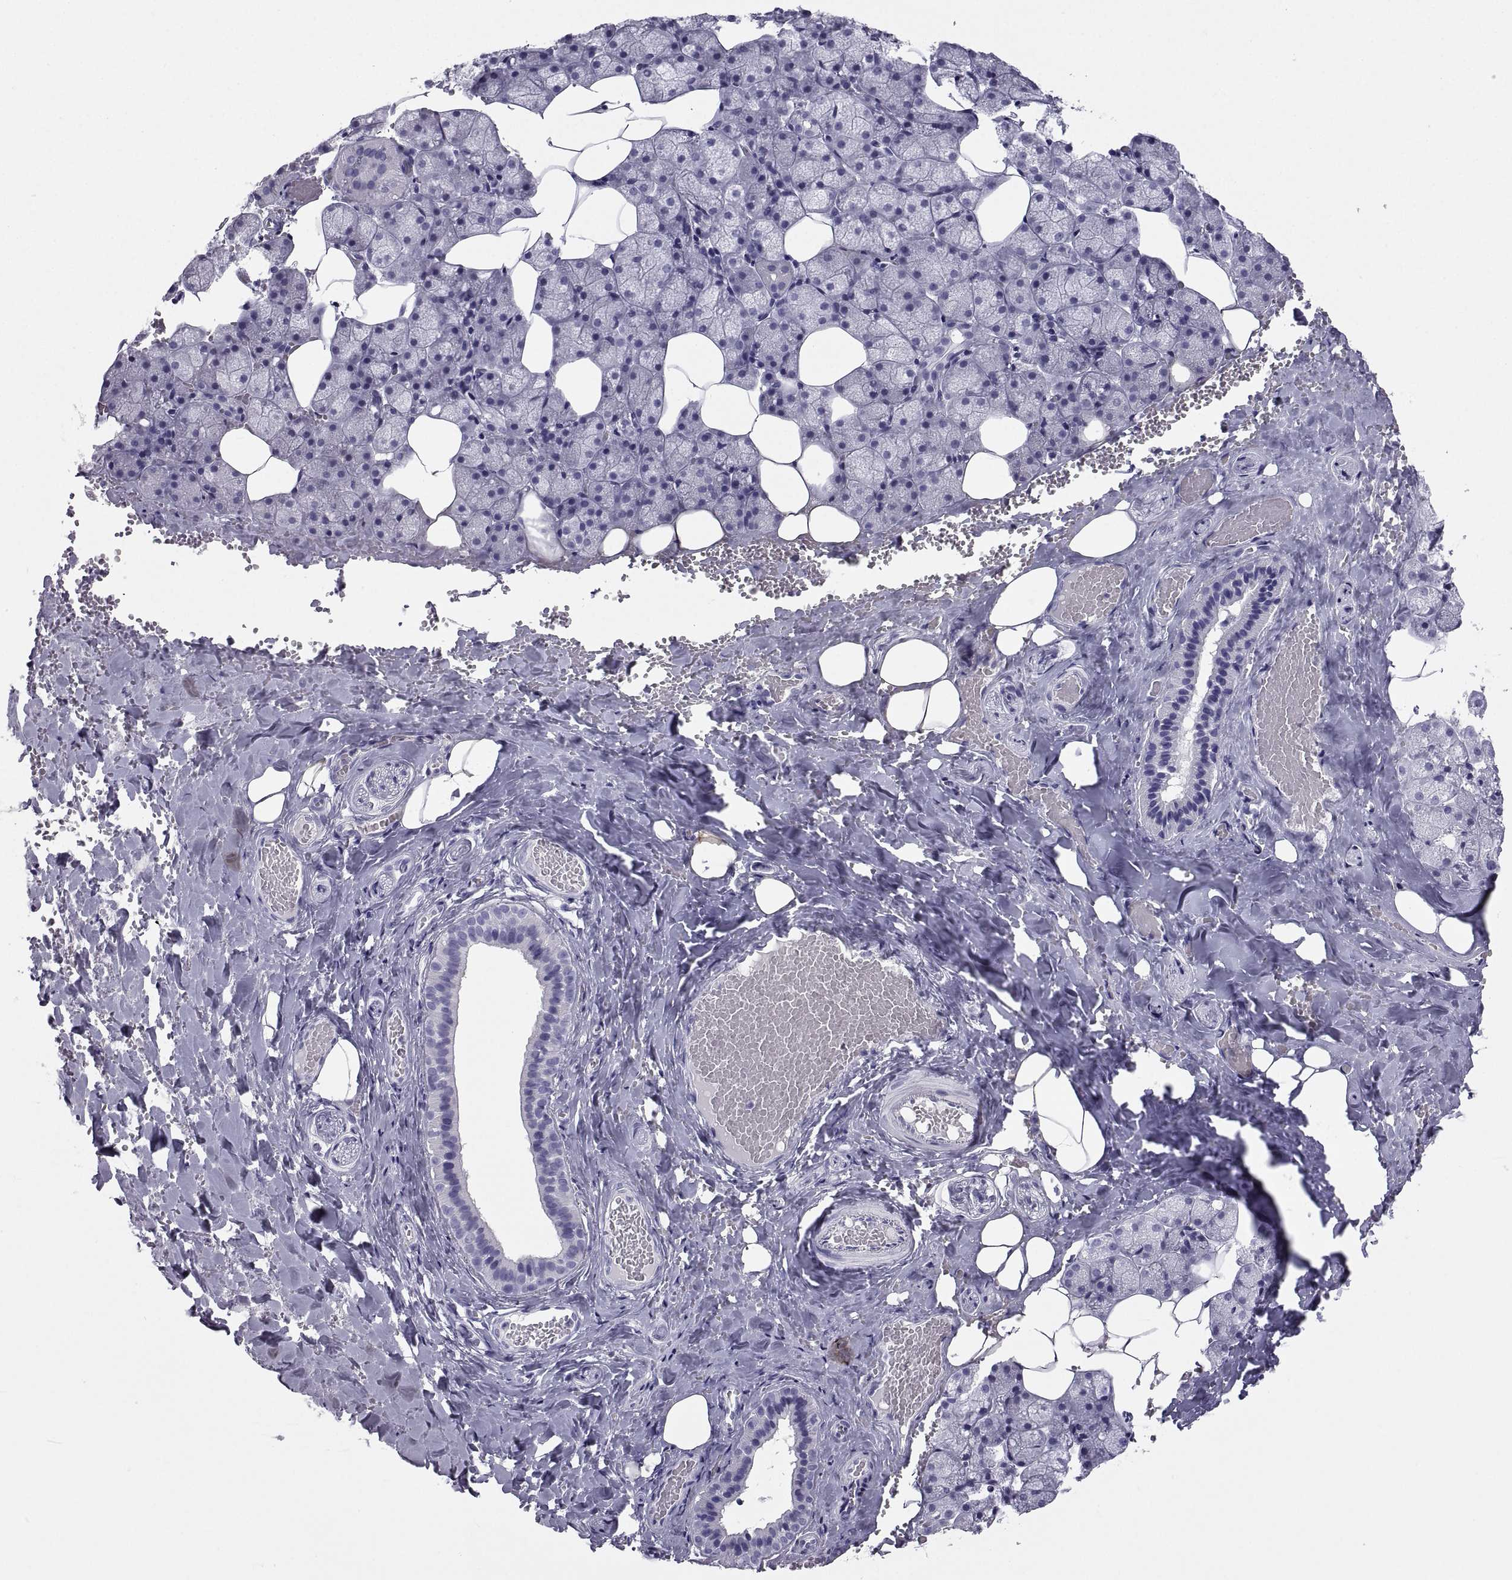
{"staining": {"intensity": "negative", "quantity": "none", "location": "none"}, "tissue": "salivary gland", "cell_type": "Glandular cells", "image_type": "normal", "snomed": [{"axis": "morphology", "description": "Normal tissue, NOS"}, {"axis": "topography", "description": "Salivary gland"}], "caption": "This is an immunohistochemistry (IHC) photomicrograph of unremarkable human salivary gland. There is no positivity in glandular cells.", "gene": "PCSK1N", "patient": {"sex": "male", "age": 38}}